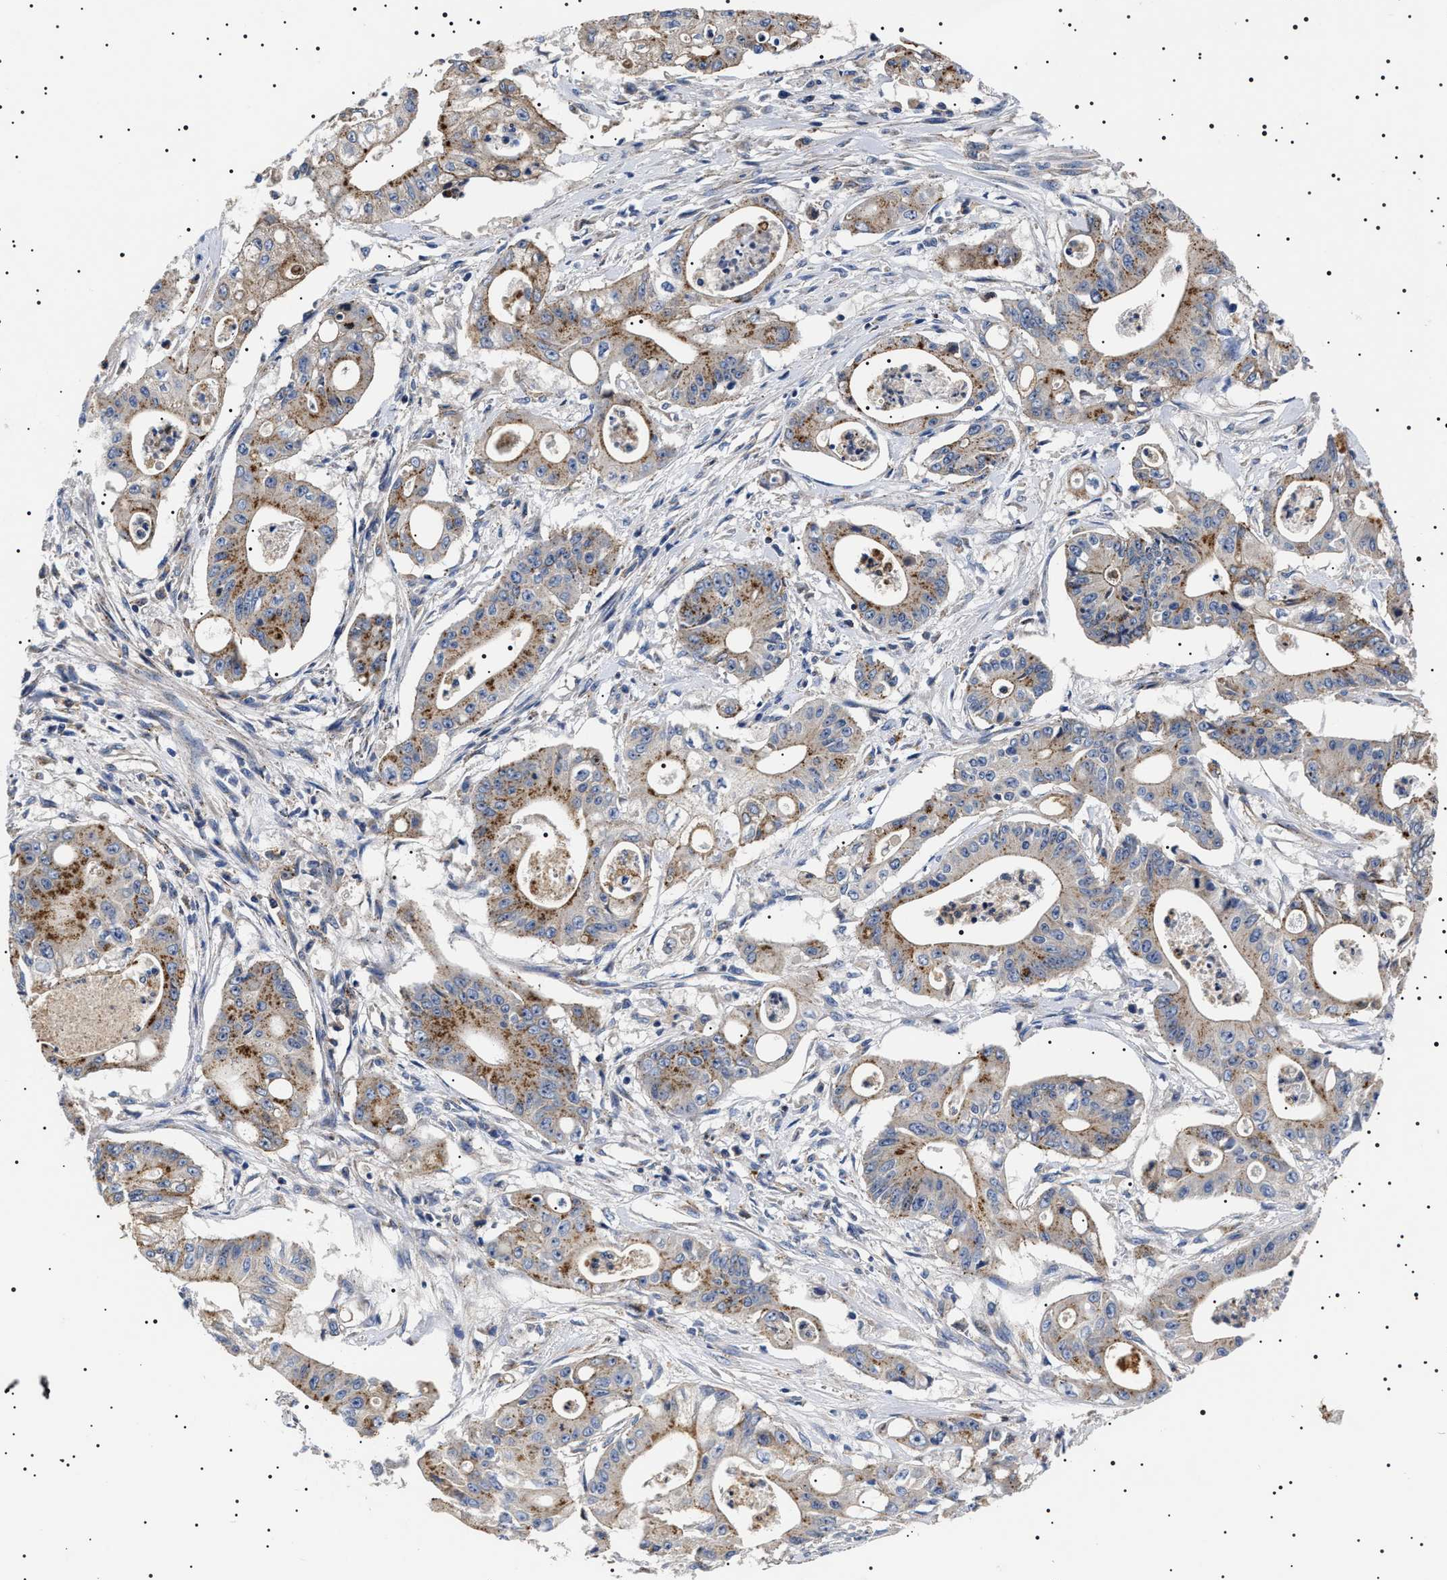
{"staining": {"intensity": "moderate", "quantity": ">75%", "location": "cytoplasmic/membranous"}, "tissue": "pancreatic cancer", "cell_type": "Tumor cells", "image_type": "cancer", "snomed": [{"axis": "morphology", "description": "Normal tissue, NOS"}, {"axis": "topography", "description": "Lymph node"}], "caption": "DAB immunohistochemical staining of human pancreatic cancer reveals moderate cytoplasmic/membranous protein positivity in about >75% of tumor cells.", "gene": "SLC4A7", "patient": {"sex": "male", "age": 62}}